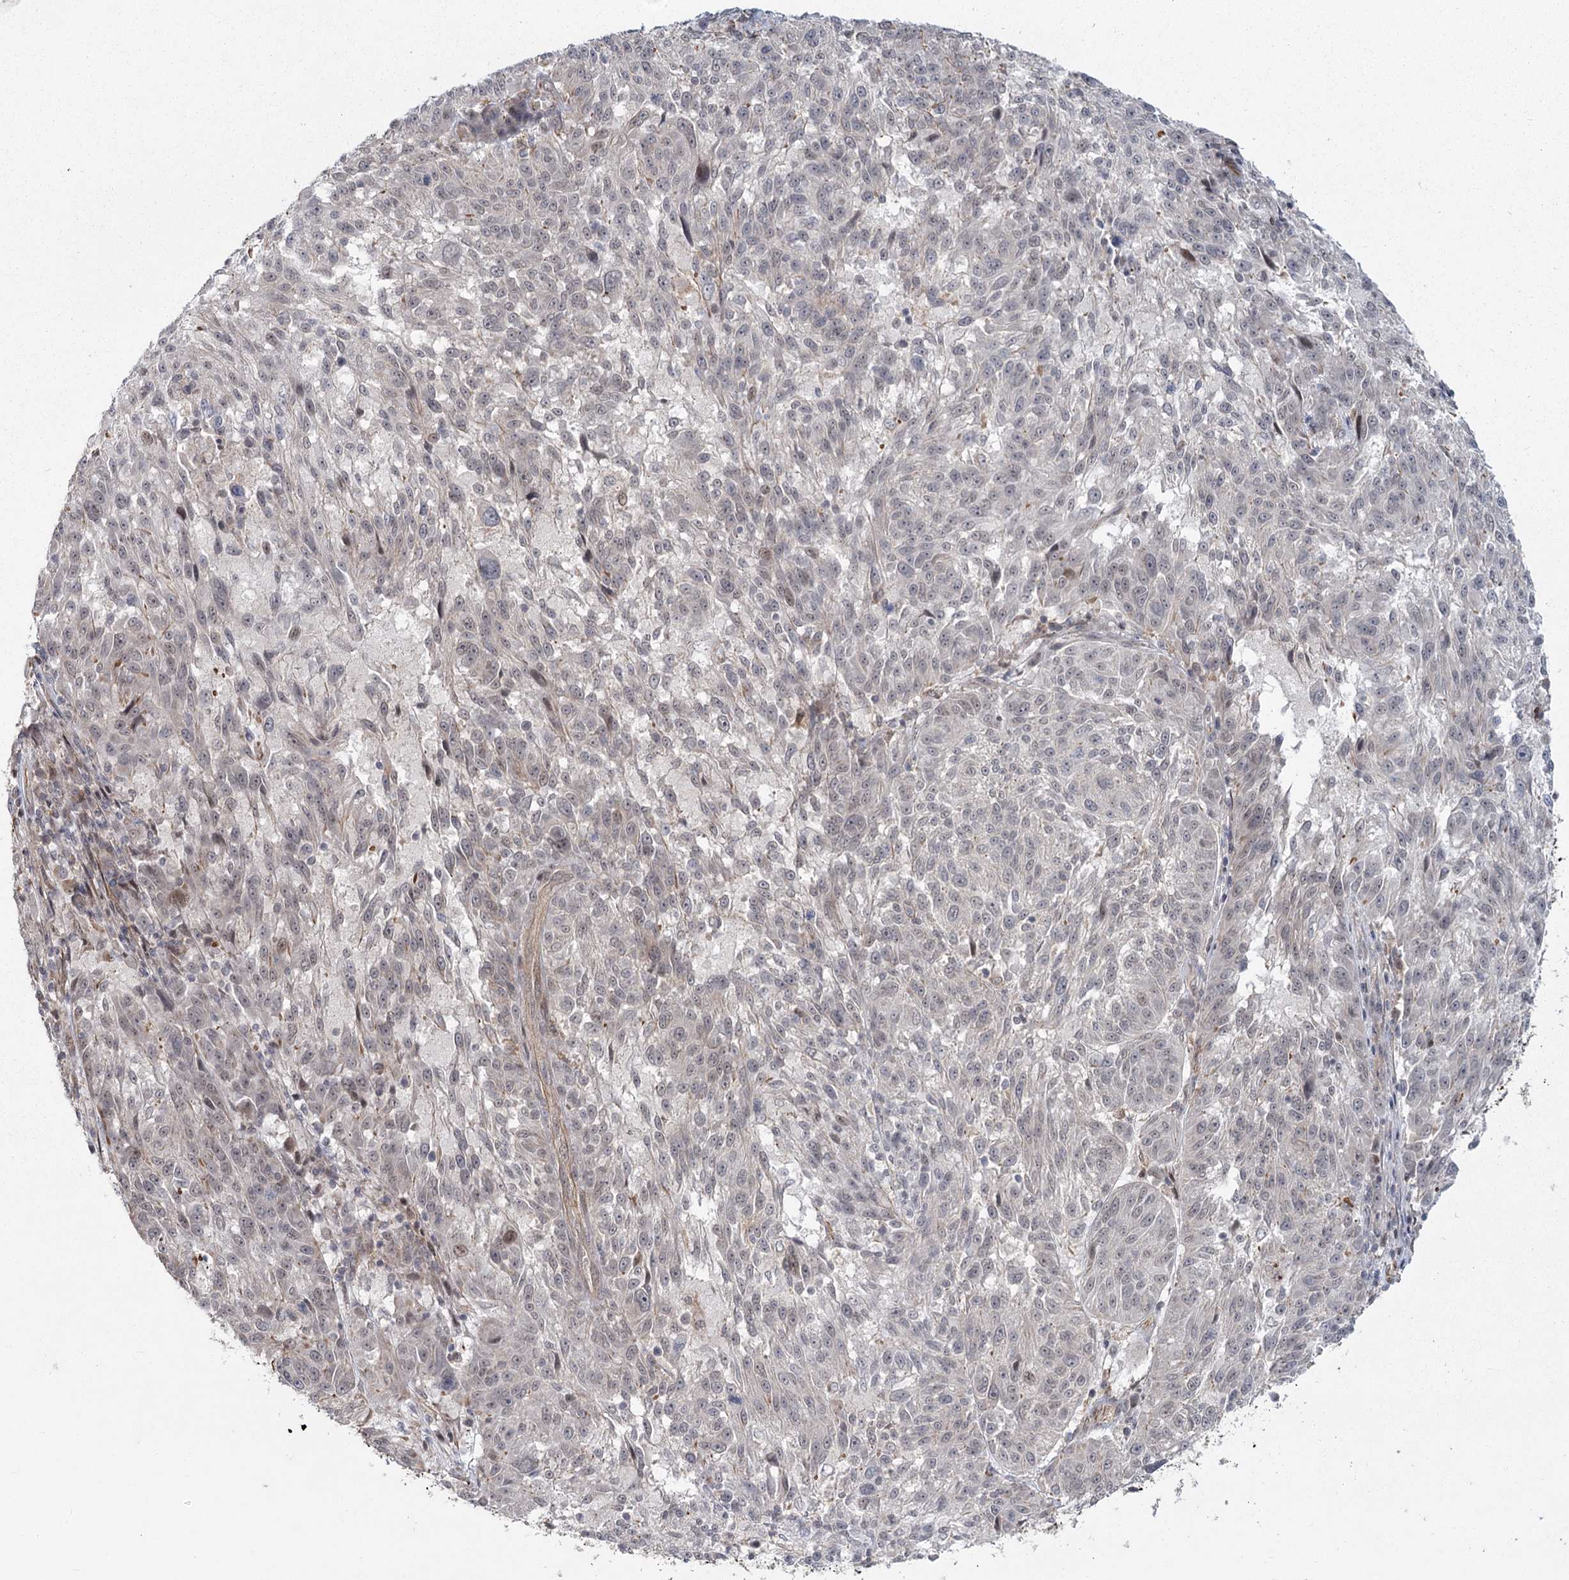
{"staining": {"intensity": "negative", "quantity": "none", "location": "none"}, "tissue": "melanoma", "cell_type": "Tumor cells", "image_type": "cancer", "snomed": [{"axis": "morphology", "description": "Malignant melanoma, NOS"}, {"axis": "topography", "description": "Skin"}], "caption": "Malignant melanoma was stained to show a protein in brown. There is no significant expression in tumor cells.", "gene": "AP2M1", "patient": {"sex": "male", "age": 53}}